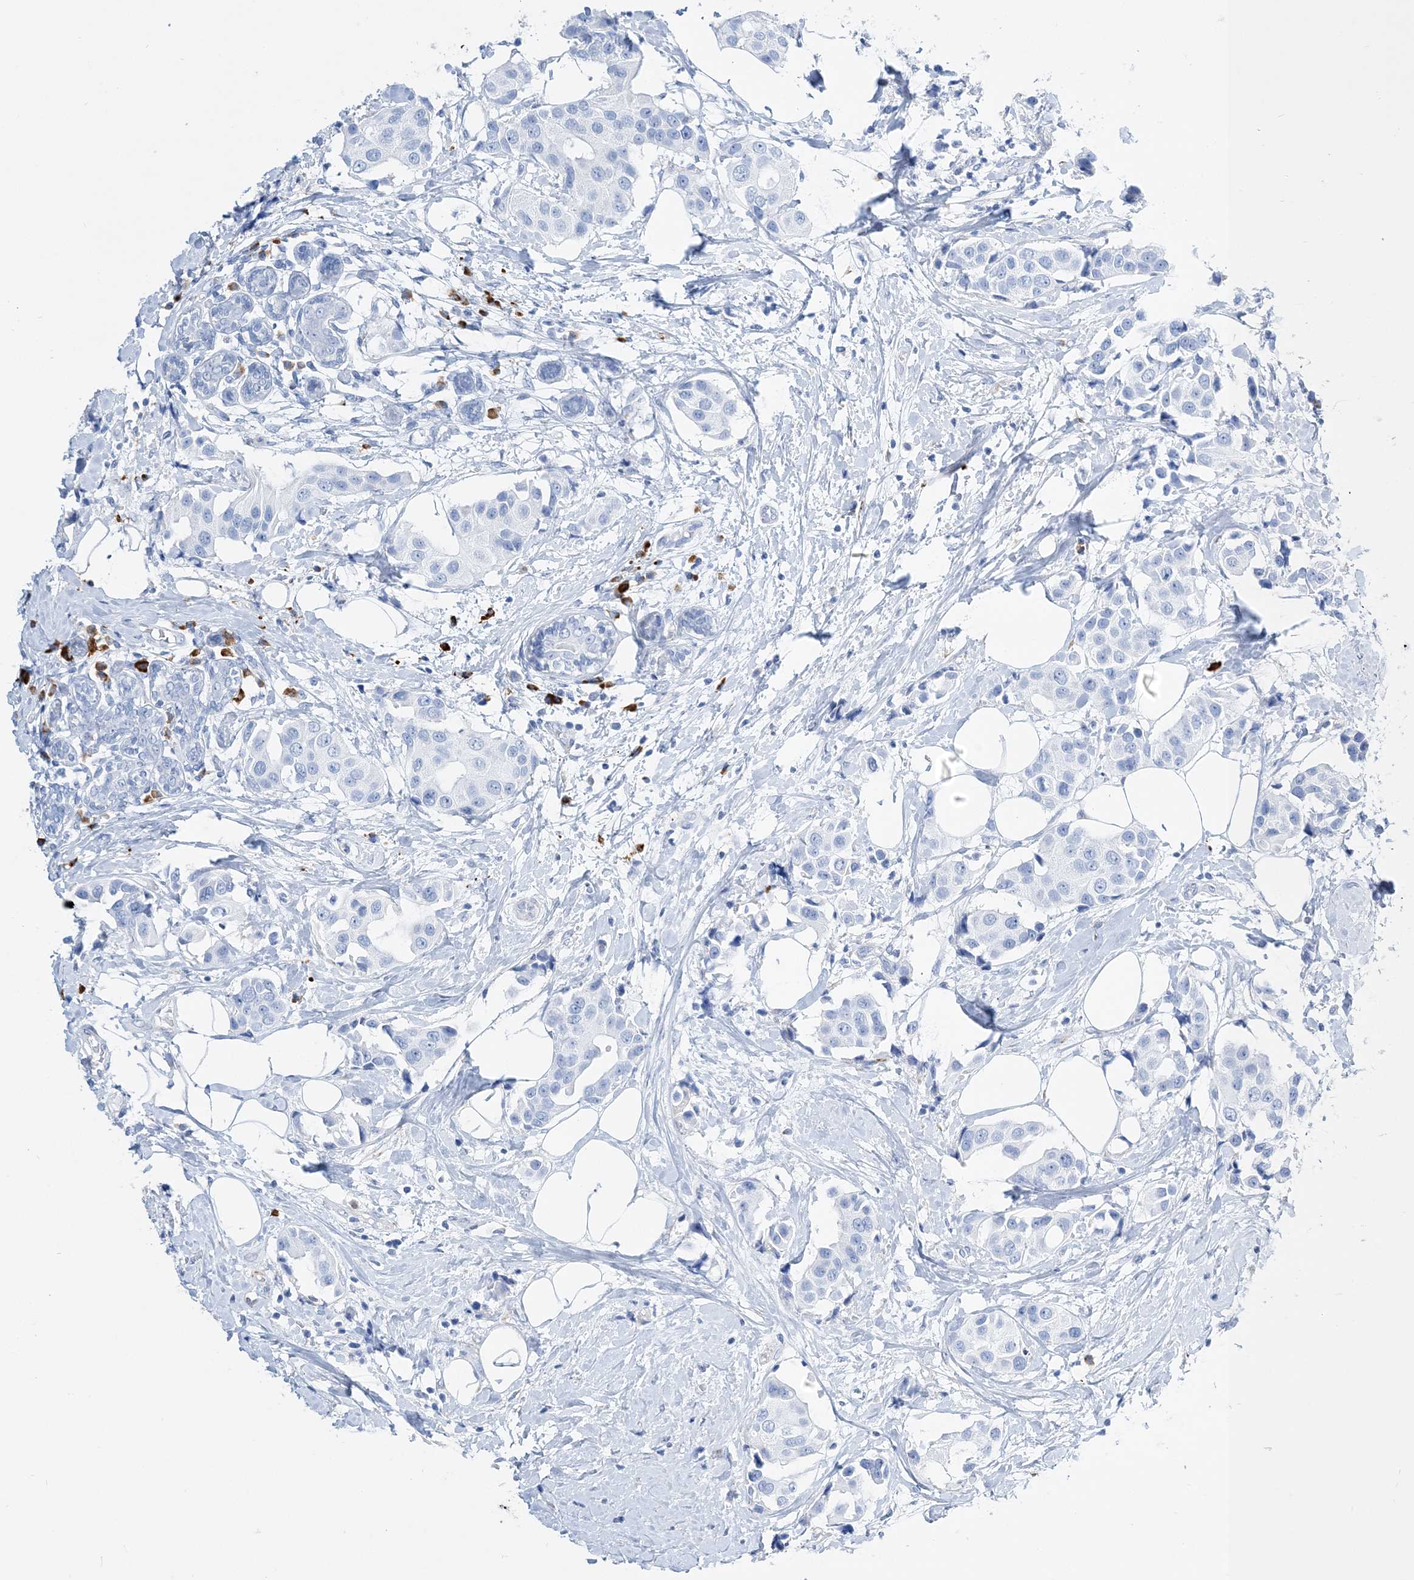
{"staining": {"intensity": "negative", "quantity": "none", "location": "none"}, "tissue": "breast cancer", "cell_type": "Tumor cells", "image_type": "cancer", "snomed": [{"axis": "morphology", "description": "Normal tissue, NOS"}, {"axis": "morphology", "description": "Duct carcinoma"}, {"axis": "topography", "description": "Breast"}], "caption": "Photomicrograph shows no protein positivity in tumor cells of infiltrating ductal carcinoma (breast) tissue.", "gene": "TSPYL6", "patient": {"sex": "female", "age": 39}}